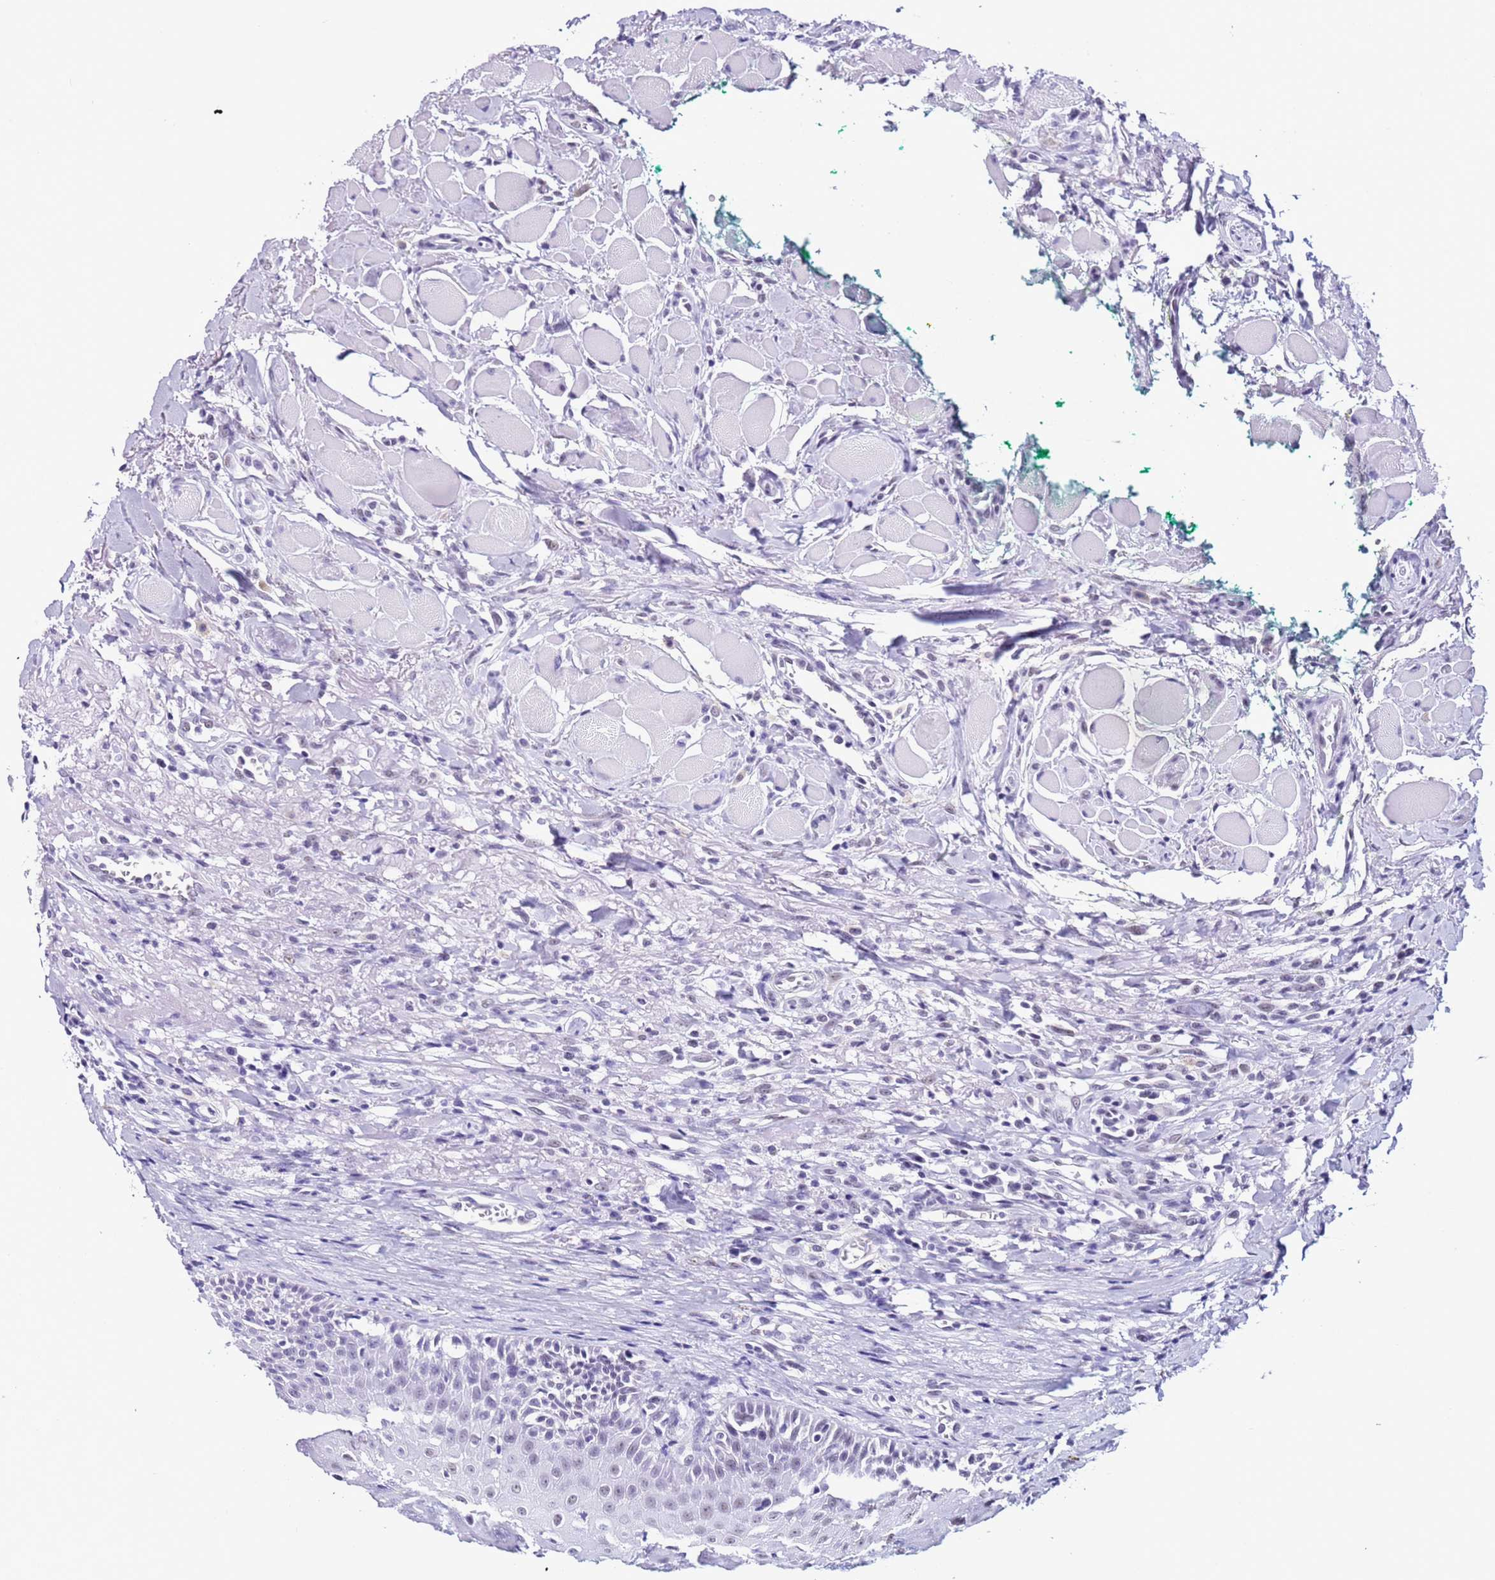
{"staining": {"intensity": "negative", "quantity": "none", "location": "none"}, "tissue": "oral mucosa", "cell_type": "Squamous epithelial cells", "image_type": "normal", "snomed": [{"axis": "morphology", "description": "Normal tissue, NOS"}, {"axis": "topography", "description": "Oral tissue"}], "caption": "An image of human oral mucosa is negative for staining in squamous epithelial cells. (Stains: DAB (3,3'-diaminobenzidine) IHC with hematoxylin counter stain, Microscopy: brightfield microscopy at high magnification).", "gene": "DHX15", "patient": {"sex": "female", "age": 70}}